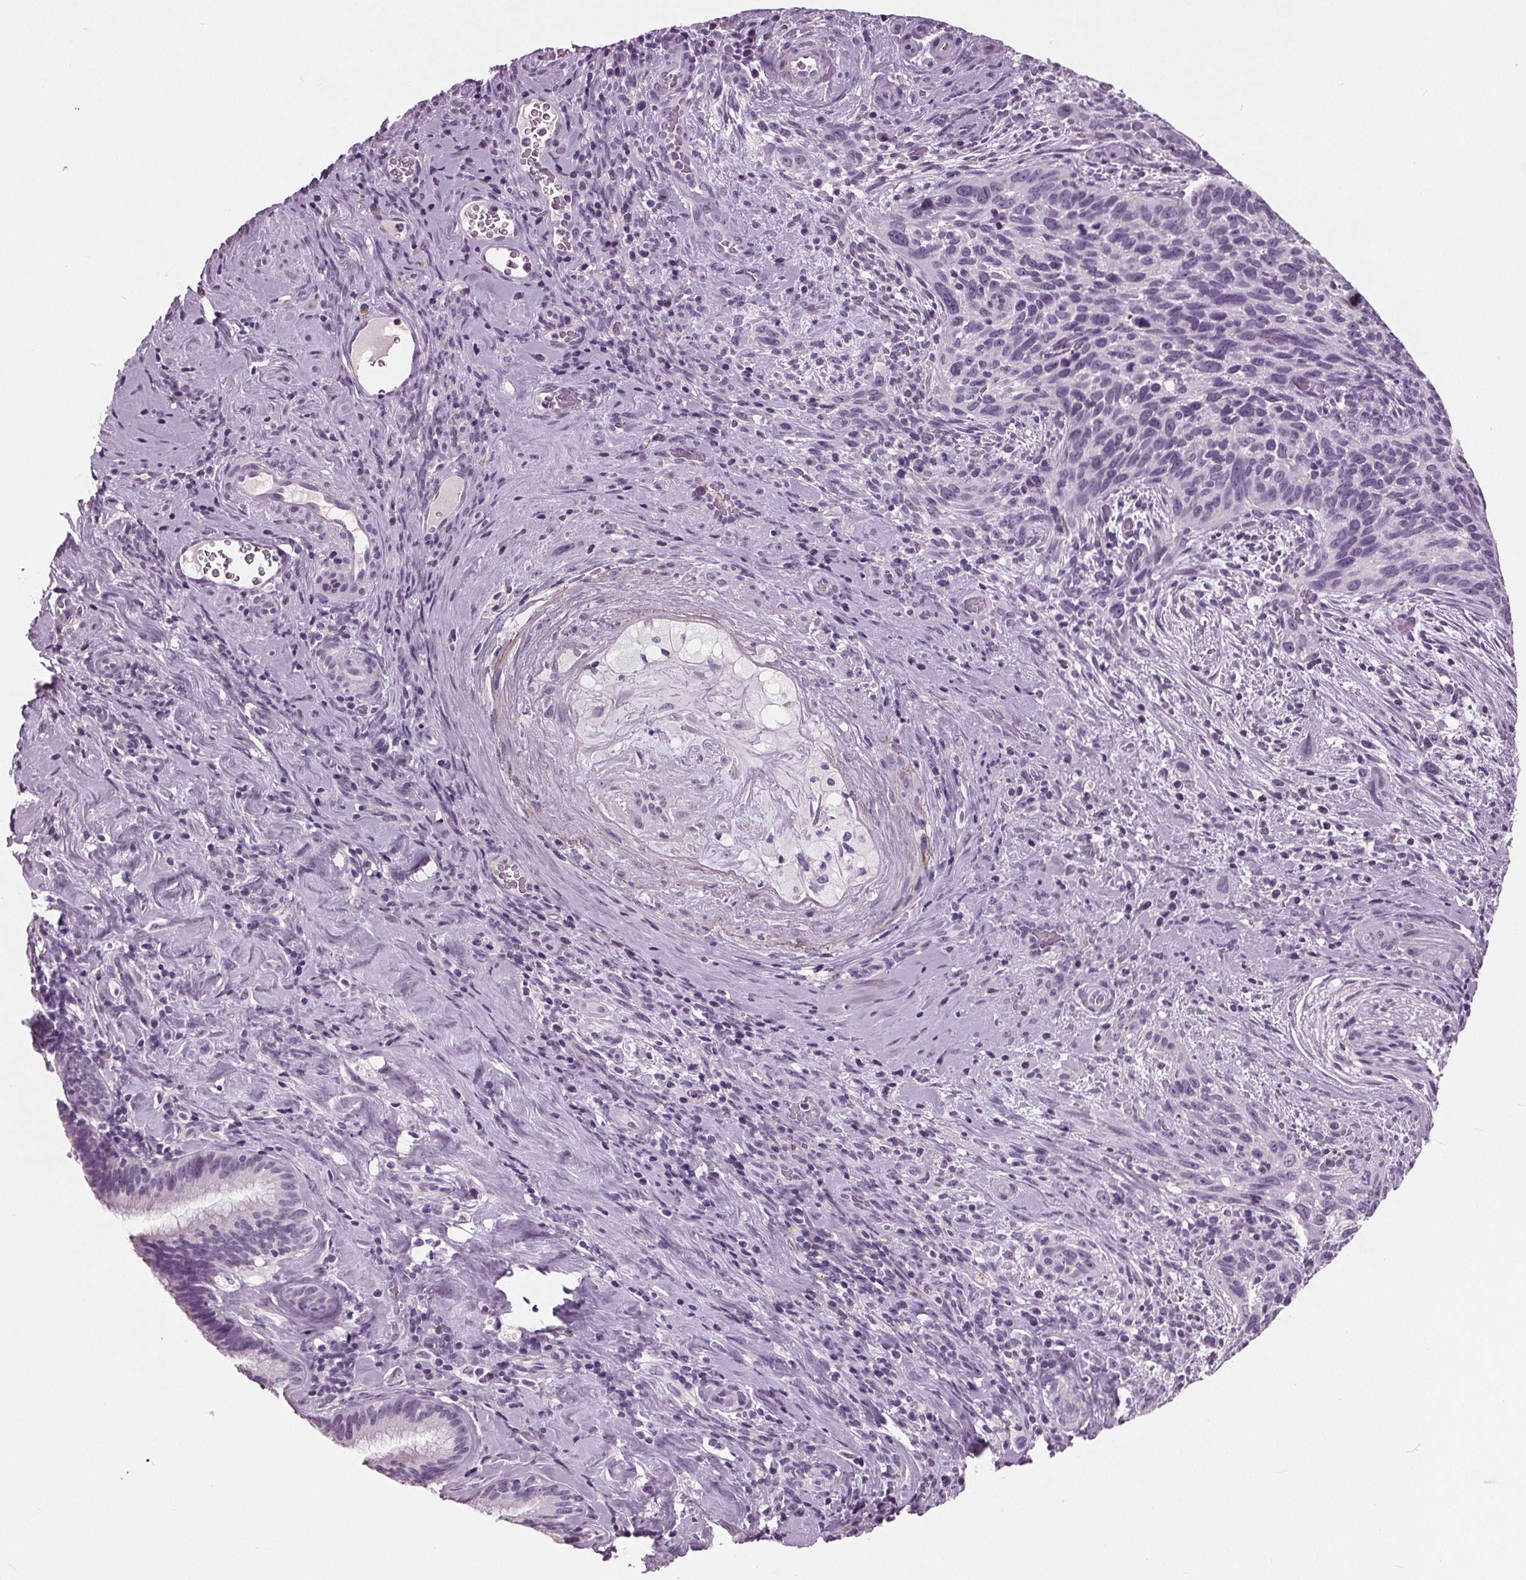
{"staining": {"intensity": "negative", "quantity": "none", "location": "none"}, "tissue": "cervical cancer", "cell_type": "Tumor cells", "image_type": "cancer", "snomed": [{"axis": "morphology", "description": "Squamous cell carcinoma, NOS"}, {"axis": "topography", "description": "Cervix"}], "caption": "Immunohistochemistry (IHC) histopathology image of cervical cancer stained for a protein (brown), which exhibits no positivity in tumor cells. (Stains: DAB (3,3'-diaminobenzidine) IHC with hematoxylin counter stain, Microscopy: brightfield microscopy at high magnification).", "gene": "AMBP", "patient": {"sex": "female", "age": 51}}